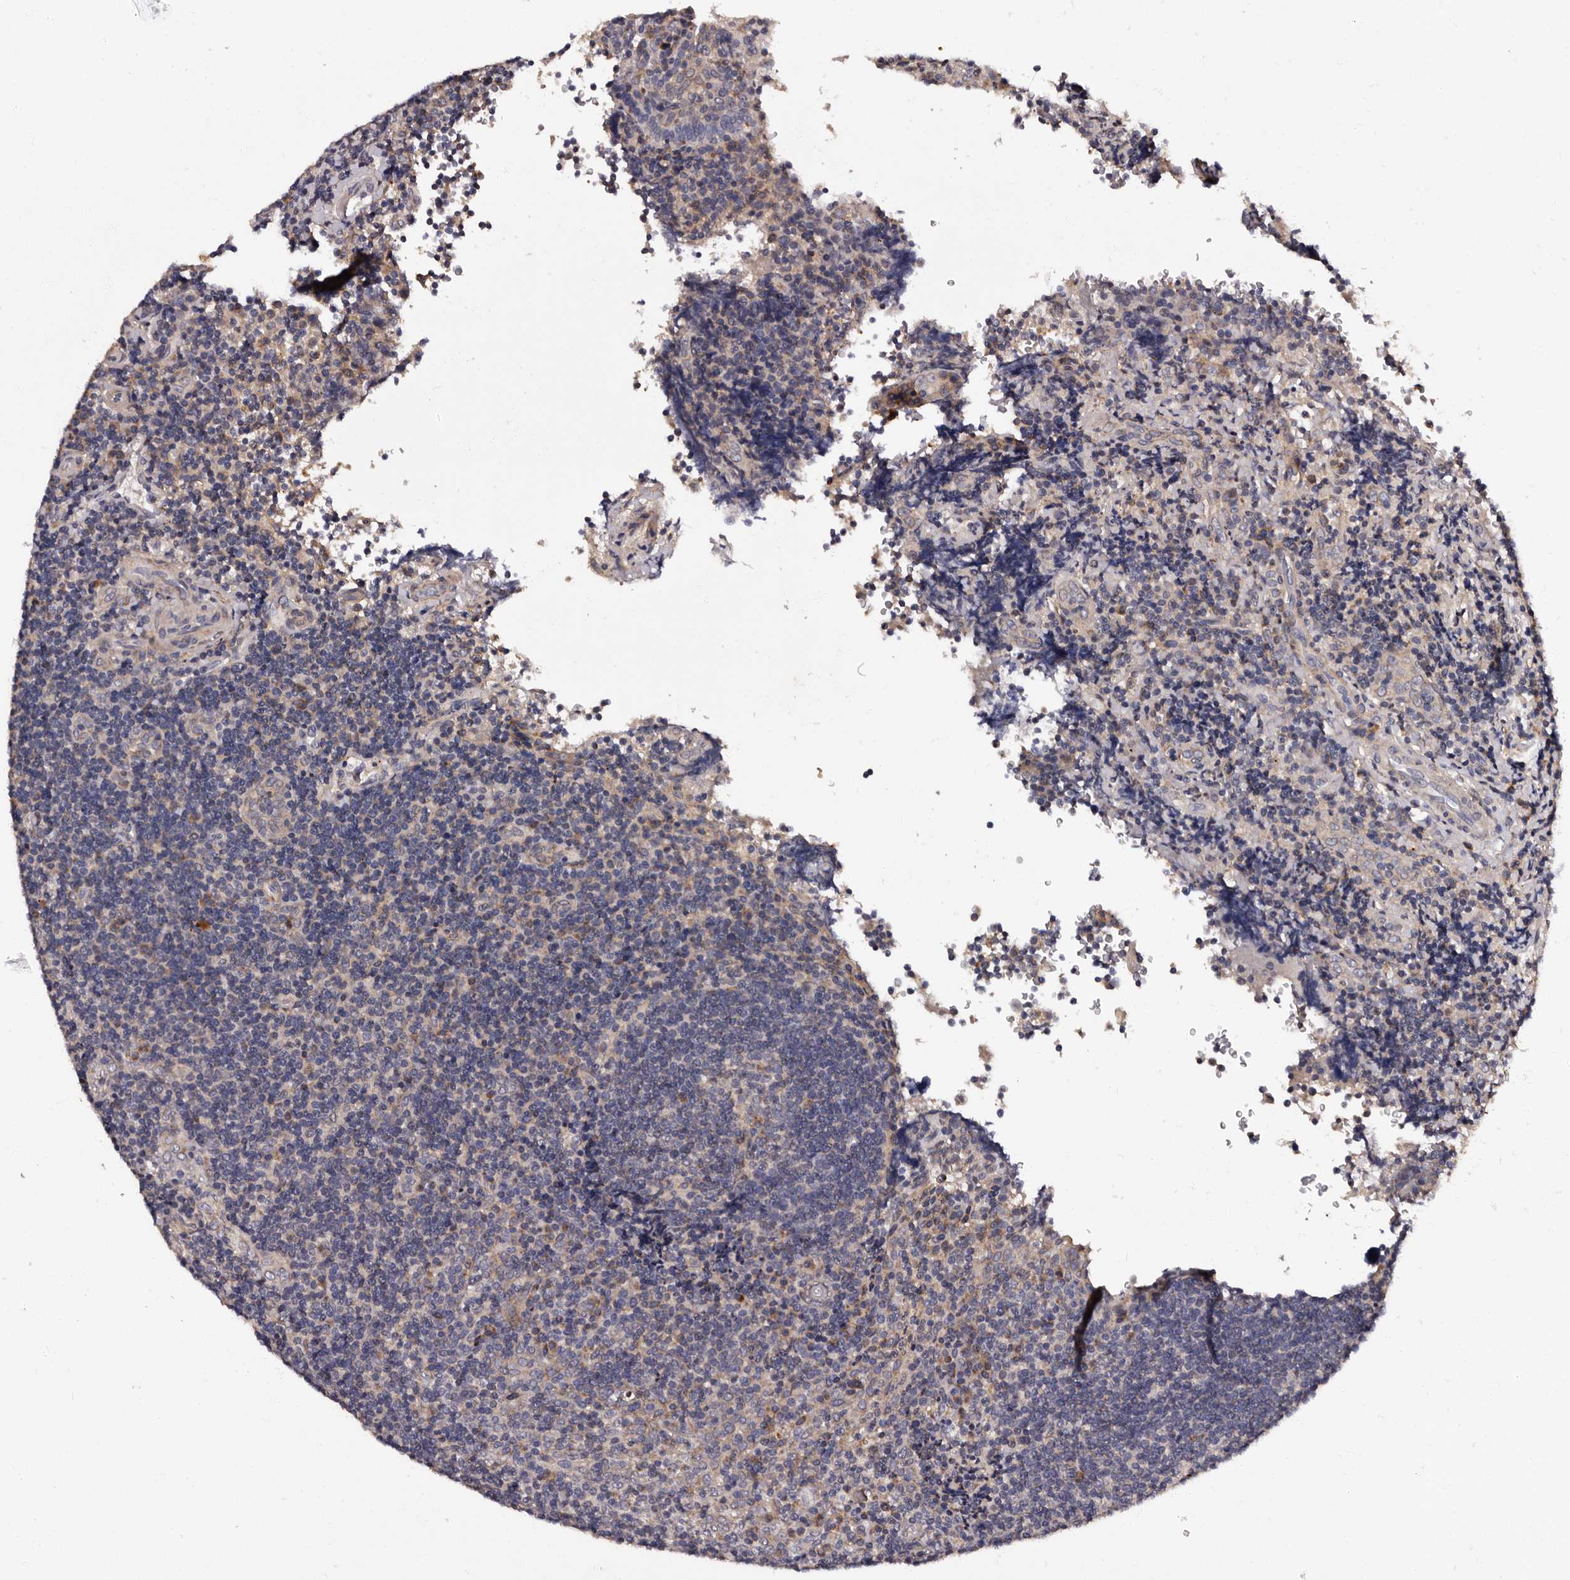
{"staining": {"intensity": "negative", "quantity": "none", "location": "none"}, "tissue": "lymphoma", "cell_type": "Tumor cells", "image_type": "cancer", "snomed": [{"axis": "morphology", "description": "Malignant lymphoma, non-Hodgkin's type, High grade"}, {"axis": "topography", "description": "Tonsil"}], "caption": "IHC image of malignant lymphoma, non-Hodgkin's type (high-grade) stained for a protein (brown), which exhibits no positivity in tumor cells.", "gene": "ADCK5", "patient": {"sex": "female", "age": 36}}